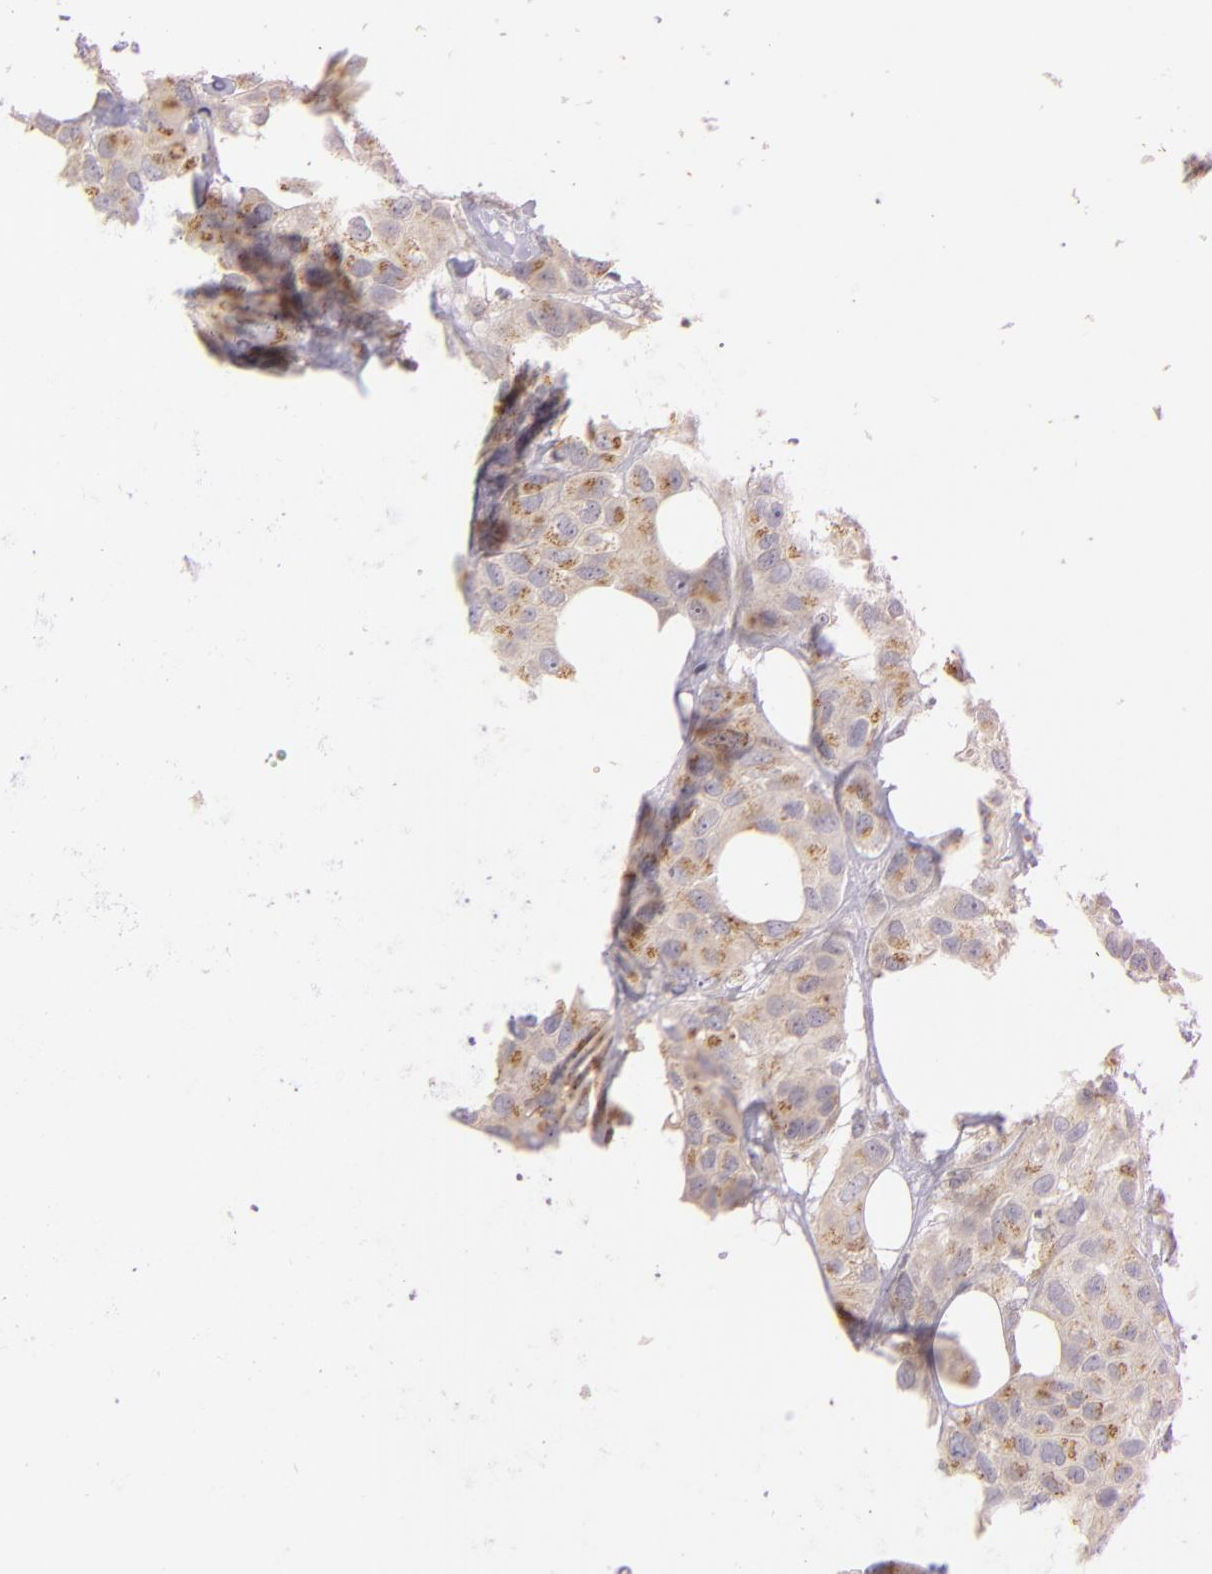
{"staining": {"intensity": "moderate", "quantity": ">75%", "location": "cytoplasmic/membranous"}, "tissue": "breast cancer", "cell_type": "Tumor cells", "image_type": "cancer", "snomed": [{"axis": "morphology", "description": "Duct carcinoma"}, {"axis": "topography", "description": "Breast"}], "caption": "An IHC histopathology image of neoplastic tissue is shown. Protein staining in brown labels moderate cytoplasmic/membranous positivity in breast intraductal carcinoma within tumor cells. (DAB (3,3'-diaminobenzidine) = brown stain, brightfield microscopy at high magnification).", "gene": "LGMN", "patient": {"sex": "female", "age": 68}}